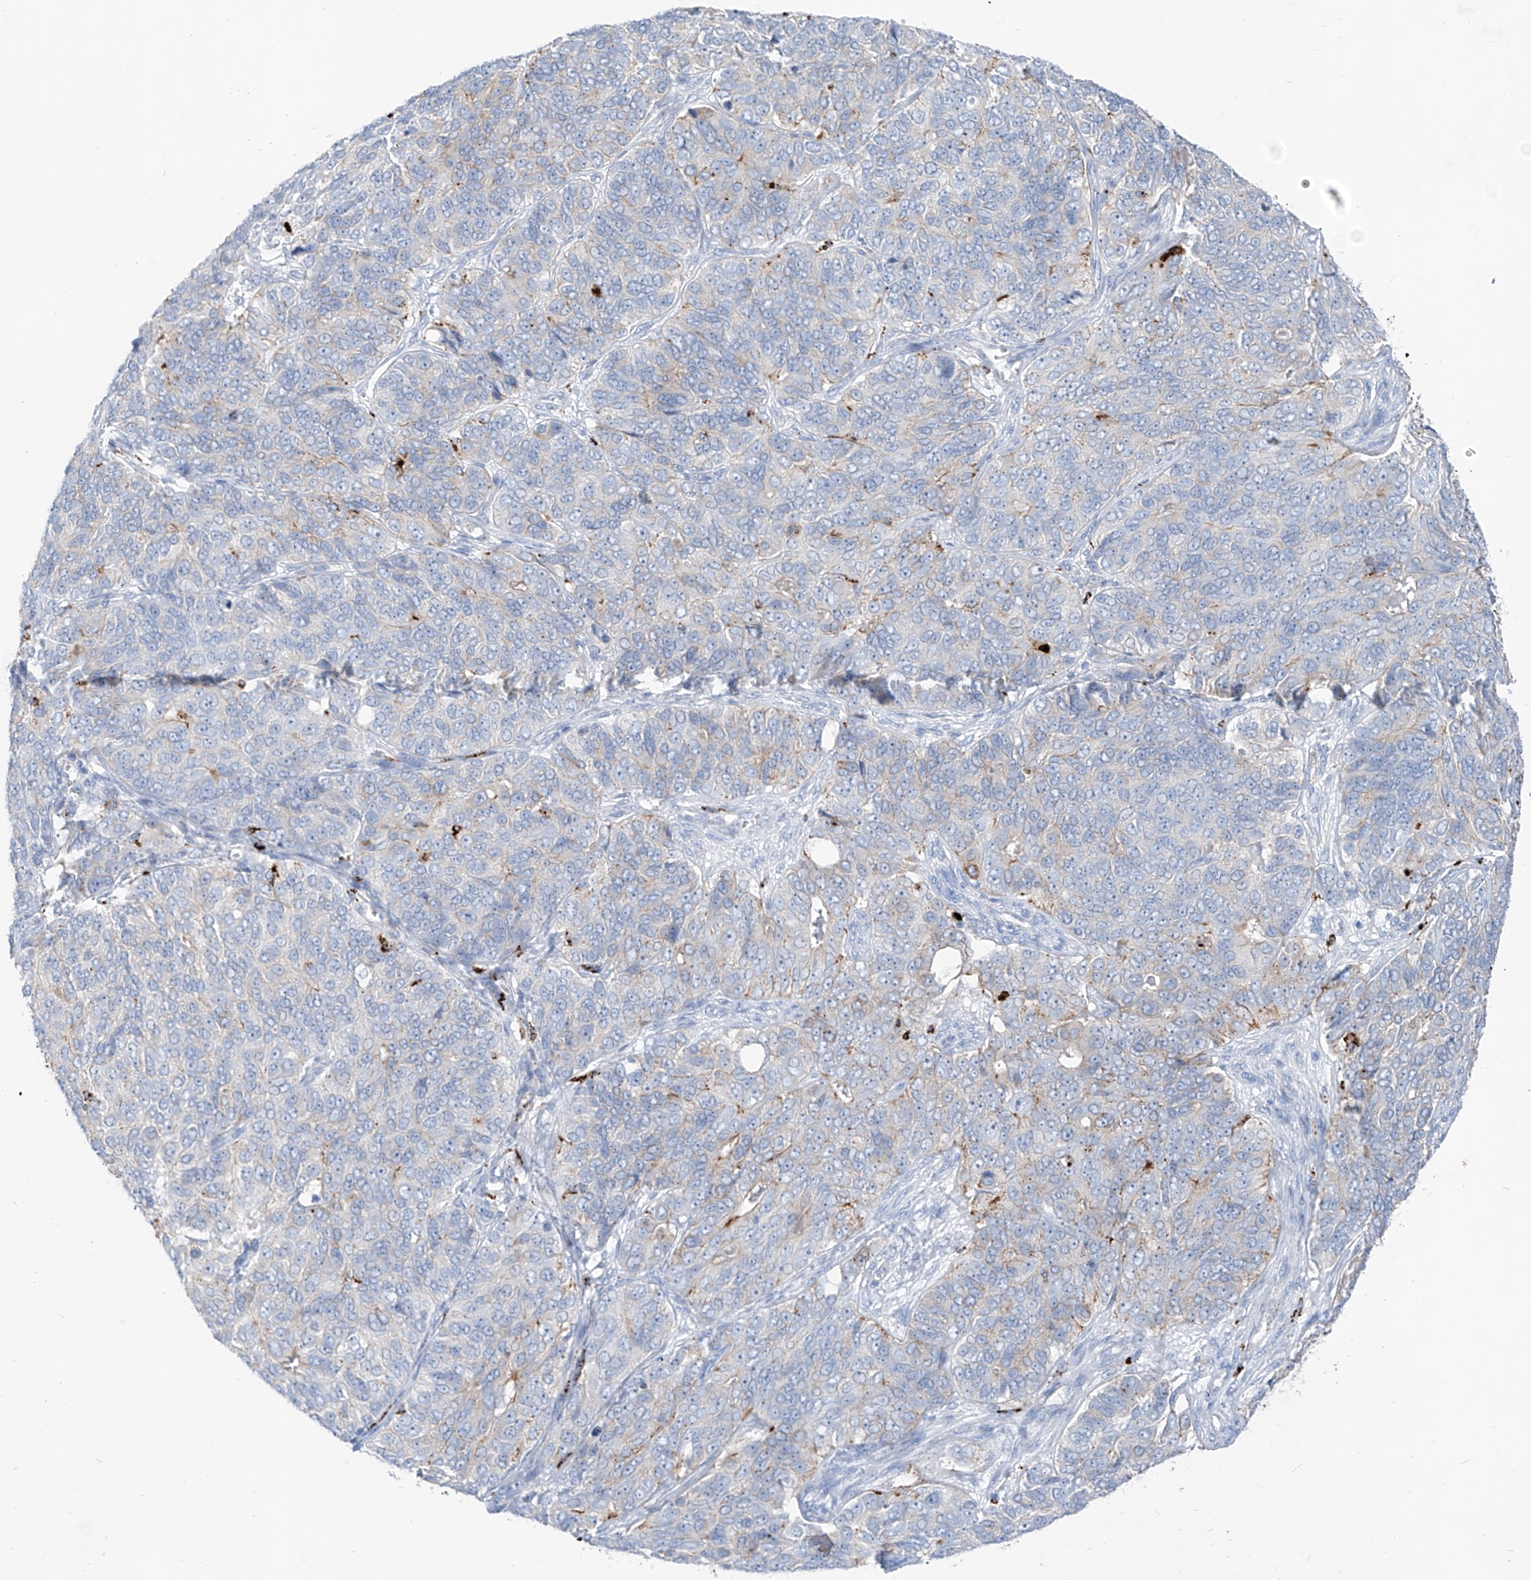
{"staining": {"intensity": "negative", "quantity": "none", "location": "none"}, "tissue": "ovarian cancer", "cell_type": "Tumor cells", "image_type": "cancer", "snomed": [{"axis": "morphology", "description": "Carcinoma, endometroid"}, {"axis": "topography", "description": "Ovary"}], "caption": "Human endometroid carcinoma (ovarian) stained for a protein using immunohistochemistry (IHC) displays no staining in tumor cells.", "gene": "GPR137C", "patient": {"sex": "female", "age": 51}}